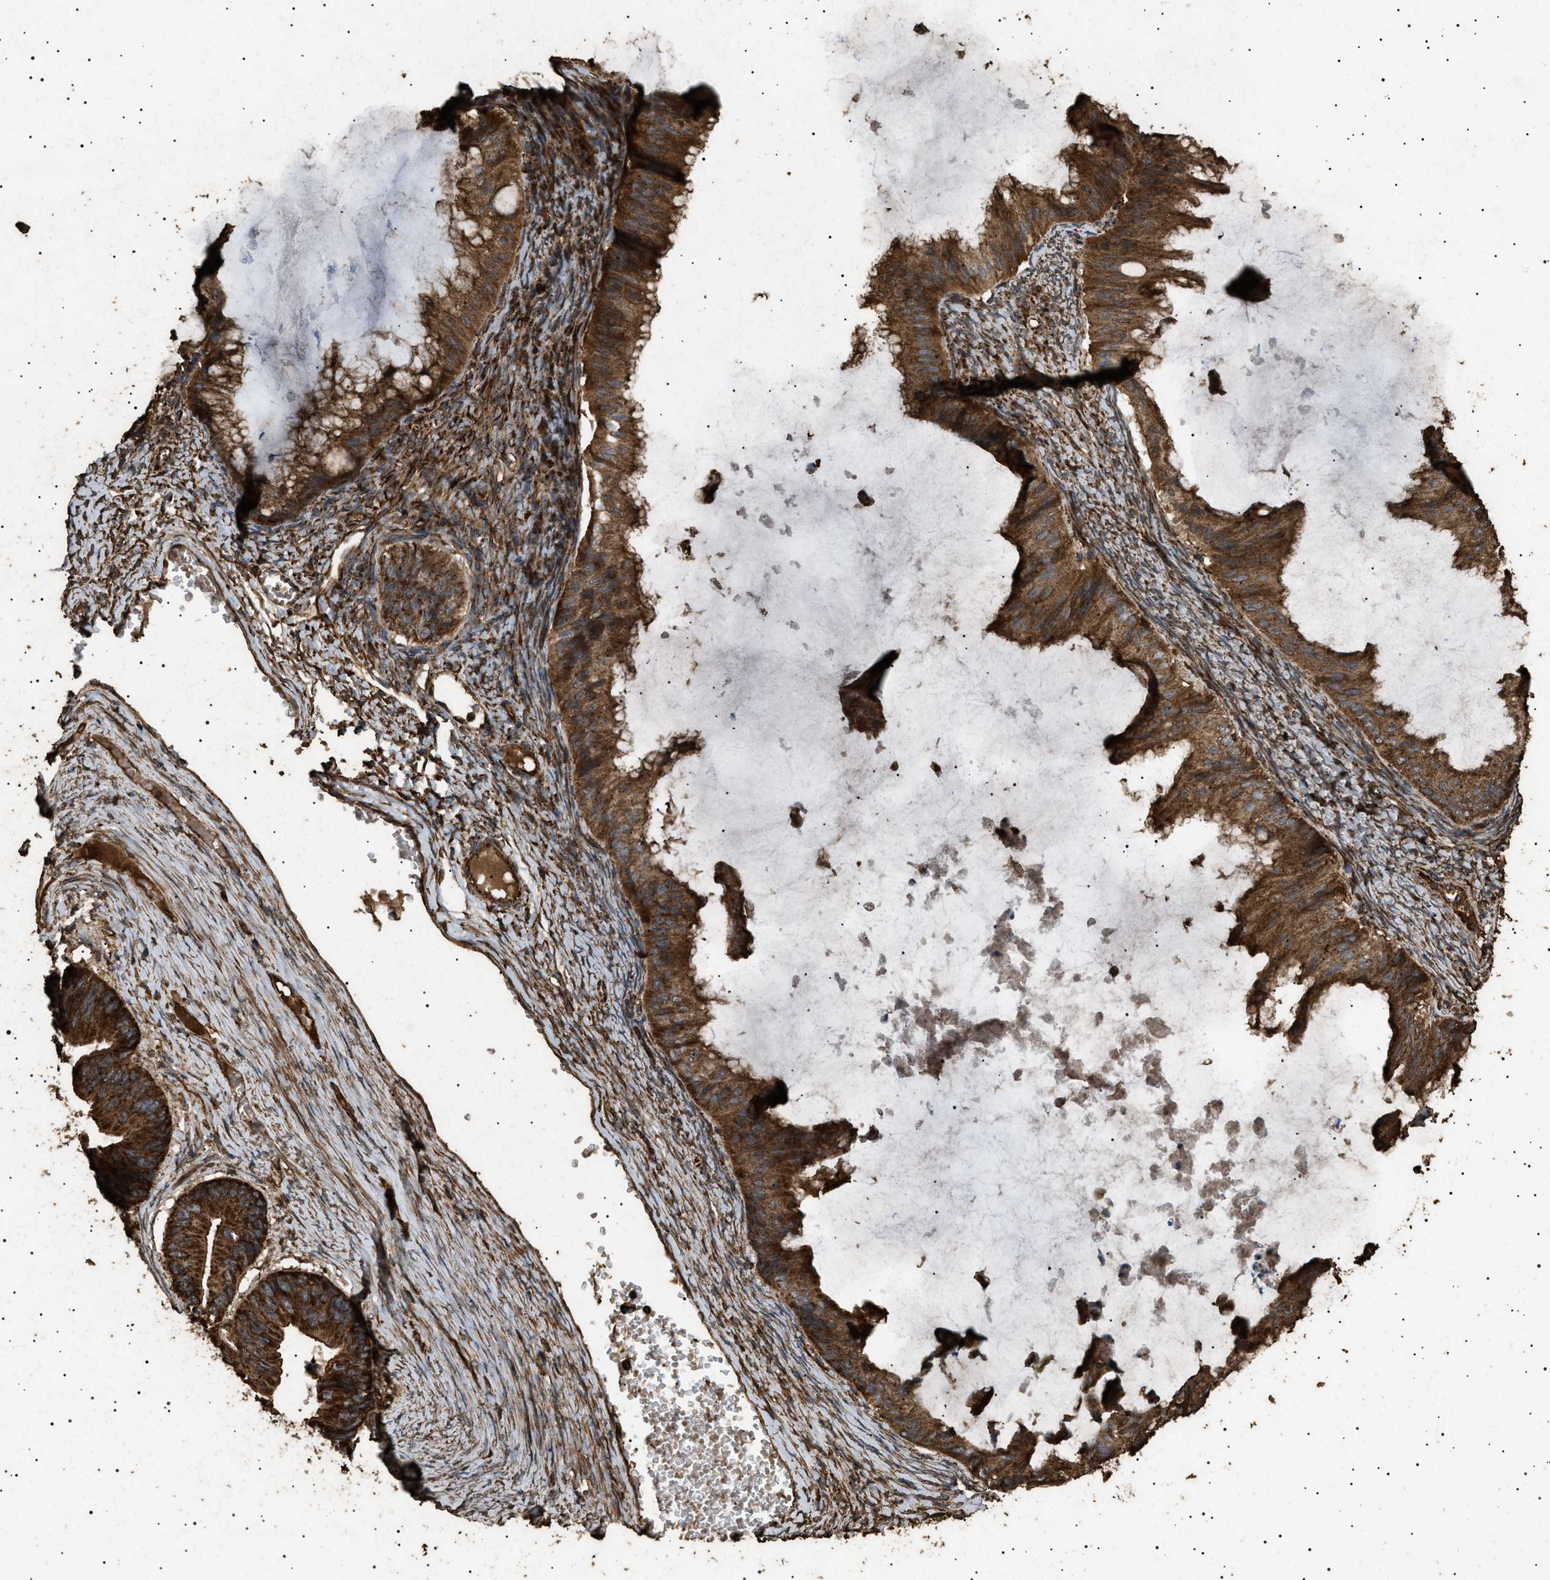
{"staining": {"intensity": "strong", "quantity": ">75%", "location": "cytoplasmic/membranous"}, "tissue": "ovarian cancer", "cell_type": "Tumor cells", "image_type": "cancer", "snomed": [{"axis": "morphology", "description": "Cystadenocarcinoma, mucinous, NOS"}, {"axis": "topography", "description": "Ovary"}], "caption": "Immunohistochemistry (IHC) image of human mucinous cystadenocarcinoma (ovarian) stained for a protein (brown), which demonstrates high levels of strong cytoplasmic/membranous staining in approximately >75% of tumor cells.", "gene": "CYRIA", "patient": {"sex": "female", "age": 61}}